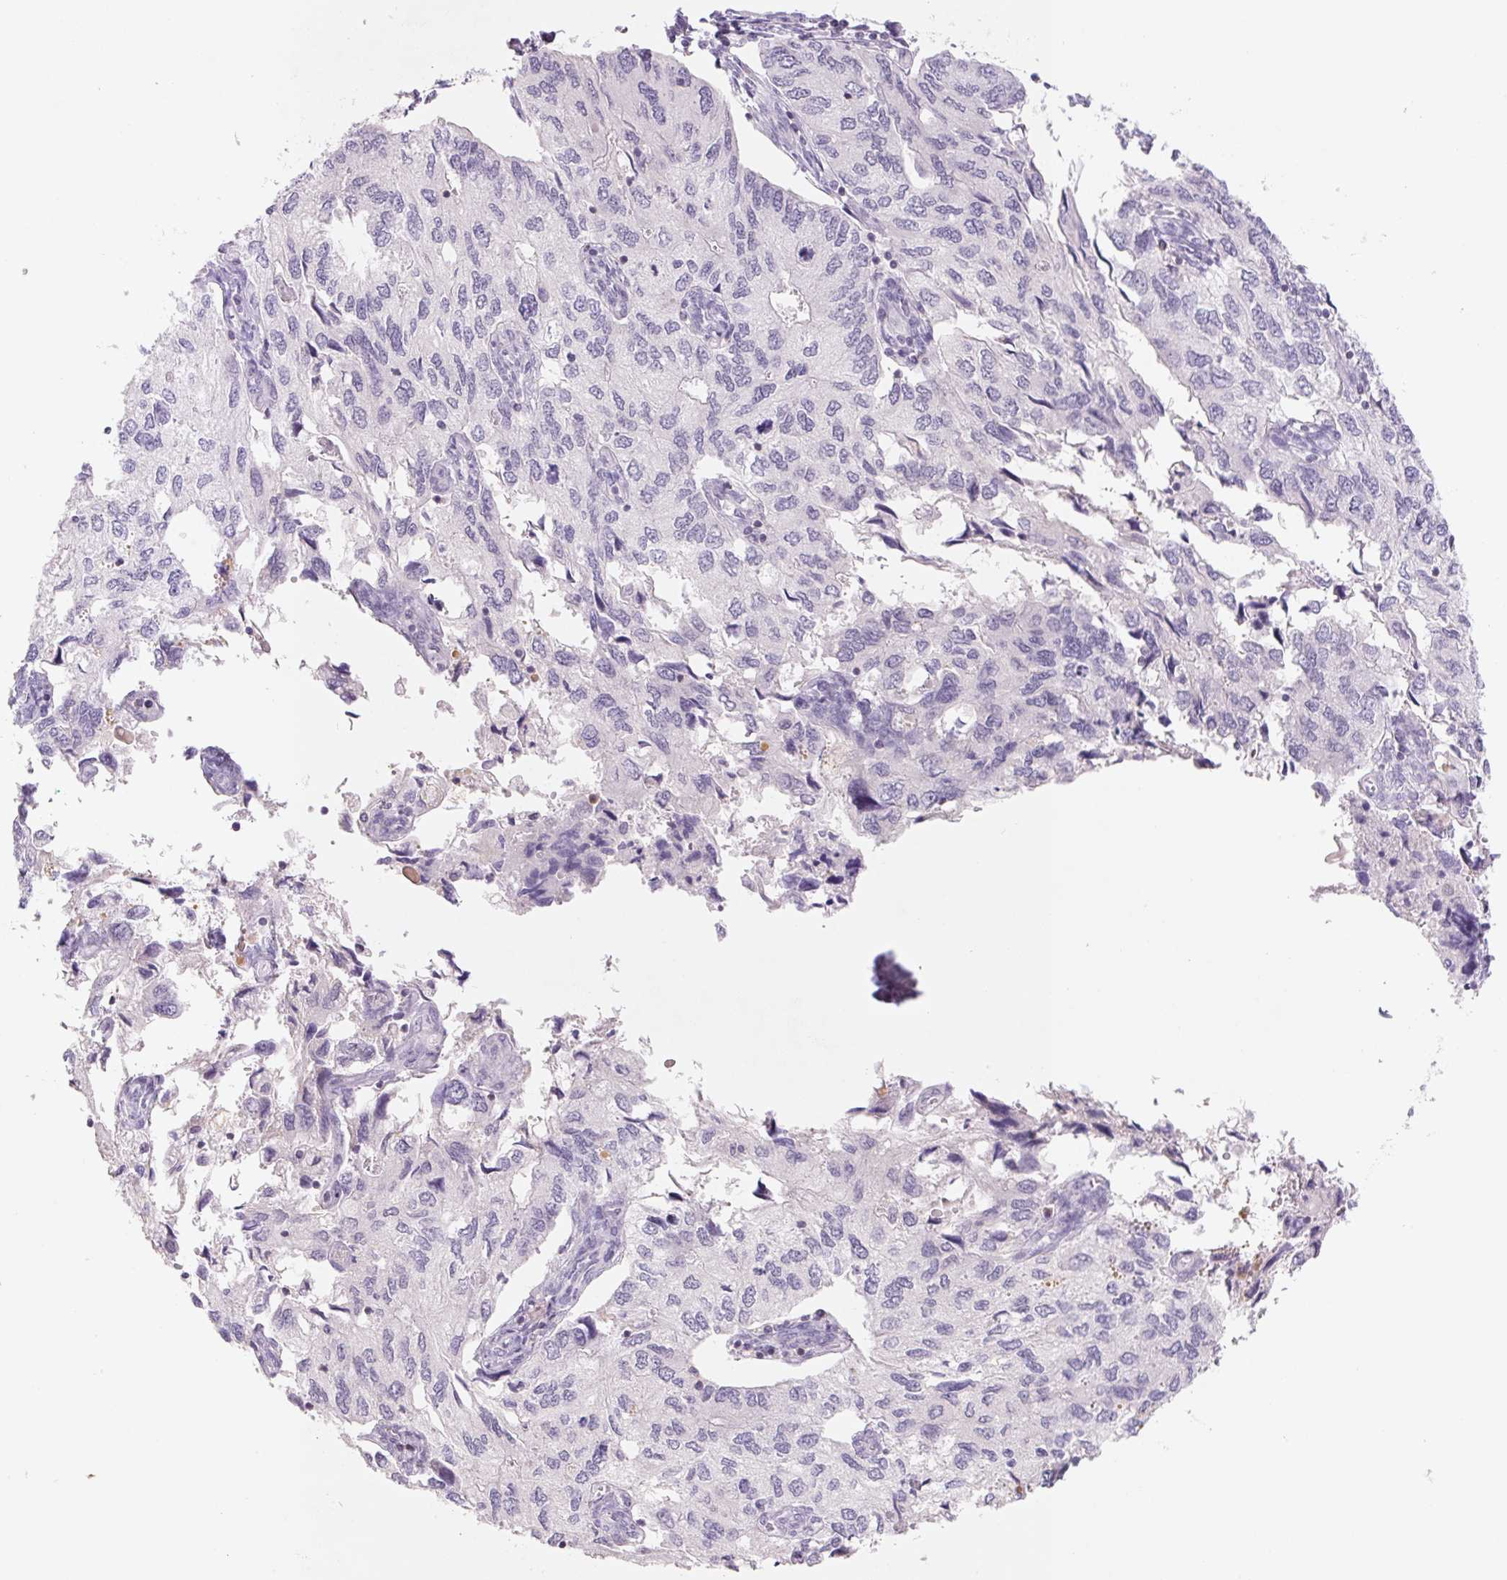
{"staining": {"intensity": "negative", "quantity": "none", "location": "none"}, "tissue": "endometrial cancer", "cell_type": "Tumor cells", "image_type": "cancer", "snomed": [{"axis": "morphology", "description": "Carcinoma, NOS"}, {"axis": "topography", "description": "Uterus"}], "caption": "The histopathology image displays no significant expression in tumor cells of endometrial cancer. The staining is performed using DAB (3,3'-diaminobenzidine) brown chromogen with nuclei counter-stained in using hematoxylin.", "gene": "KIF26A", "patient": {"sex": "female", "age": 76}}